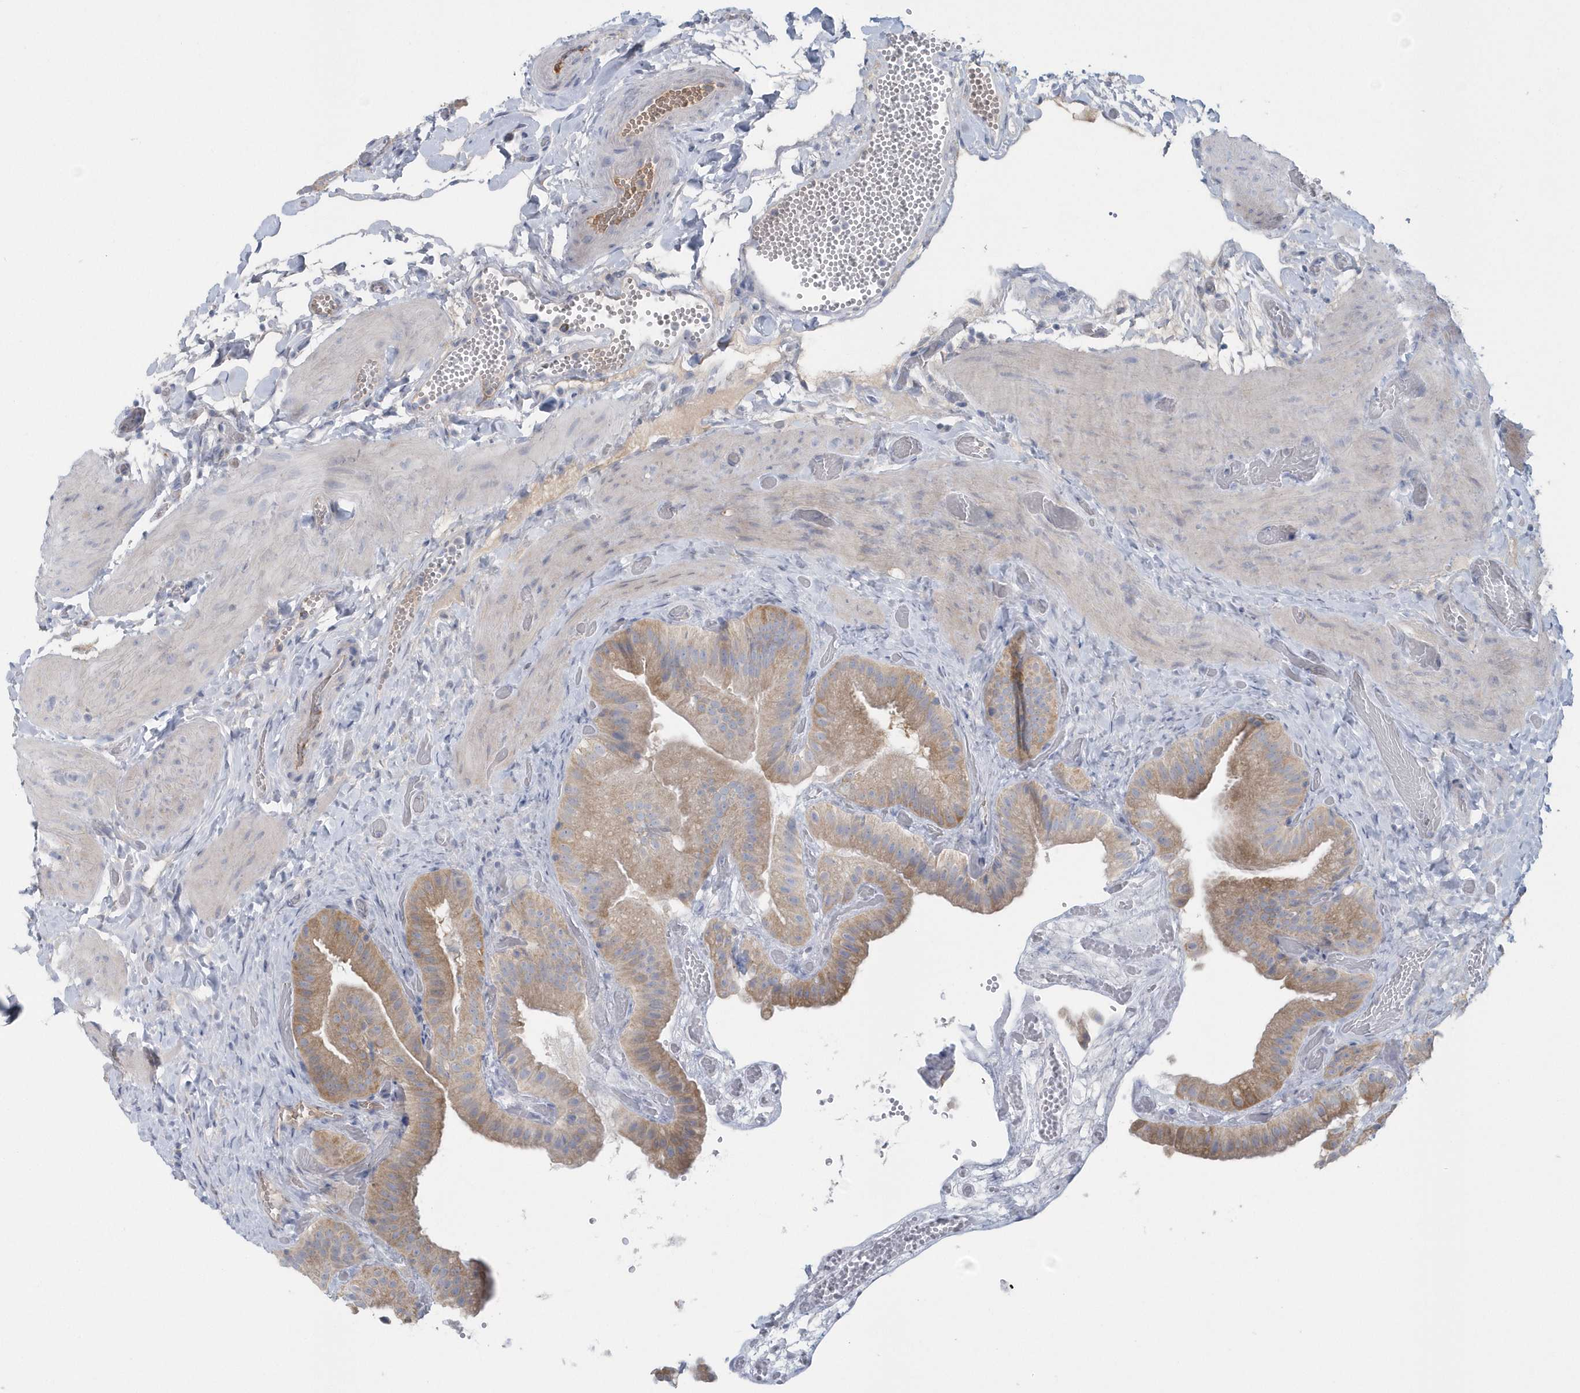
{"staining": {"intensity": "moderate", "quantity": ">75%", "location": "cytoplasmic/membranous"}, "tissue": "gallbladder", "cell_type": "Glandular cells", "image_type": "normal", "snomed": [{"axis": "morphology", "description": "Normal tissue, NOS"}, {"axis": "topography", "description": "Gallbladder"}], "caption": "IHC micrograph of benign gallbladder stained for a protein (brown), which exhibits medium levels of moderate cytoplasmic/membranous positivity in approximately >75% of glandular cells.", "gene": "SPATA18", "patient": {"sex": "female", "age": 64}}